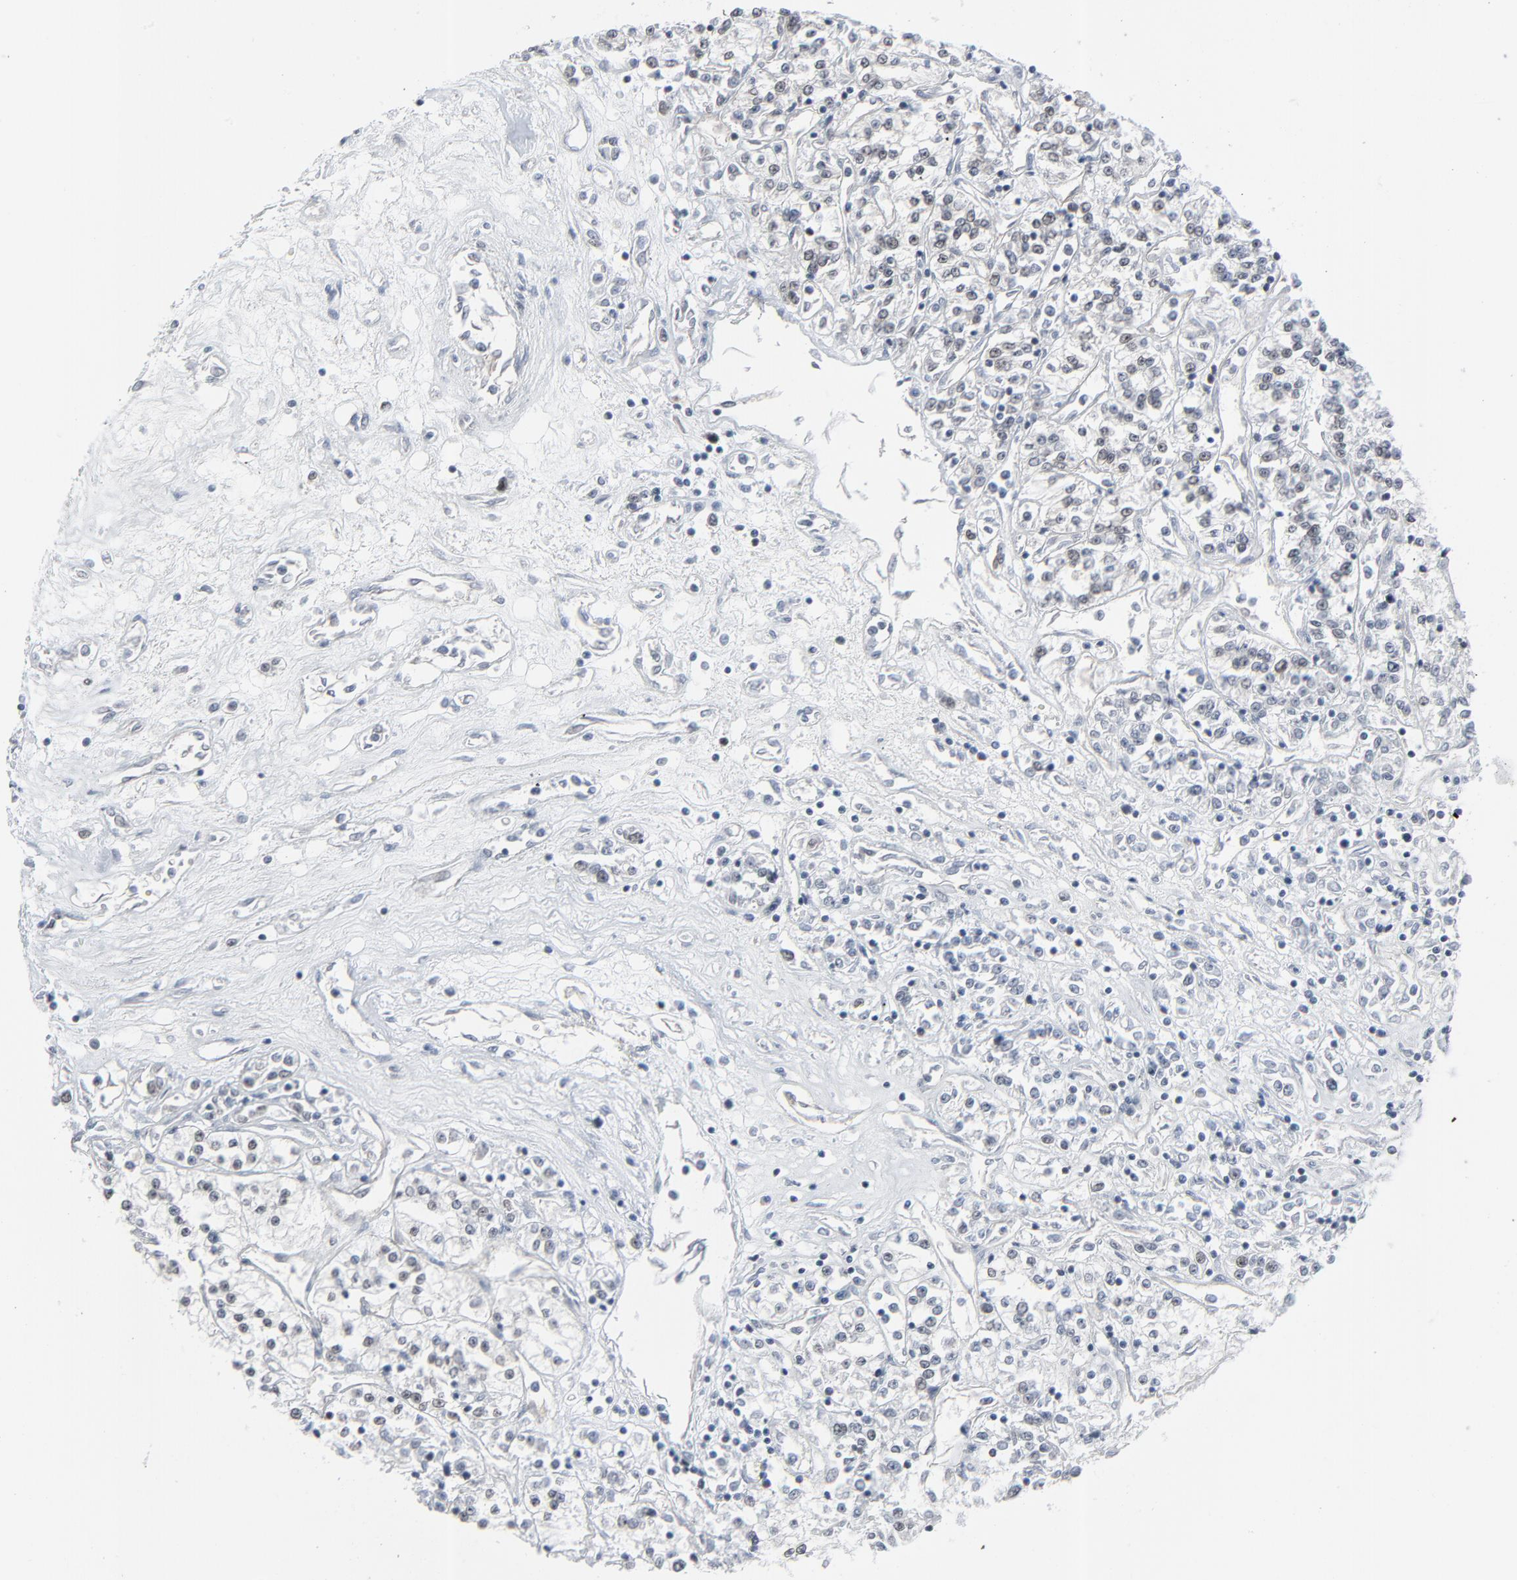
{"staining": {"intensity": "negative", "quantity": "none", "location": "none"}, "tissue": "renal cancer", "cell_type": "Tumor cells", "image_type": "cancer", "snomed": [{"axis": "morphology", "description": "Adenocarcinoma, NOS"}, {"axis": "topography", "description": "Kidney"}], "caption": "This is an IHC image of human adenocarcinoma (renal). There is no expression in tumor cells.", "gene": "FBXO28", "patient": {"sex": "female", "age": 76}}